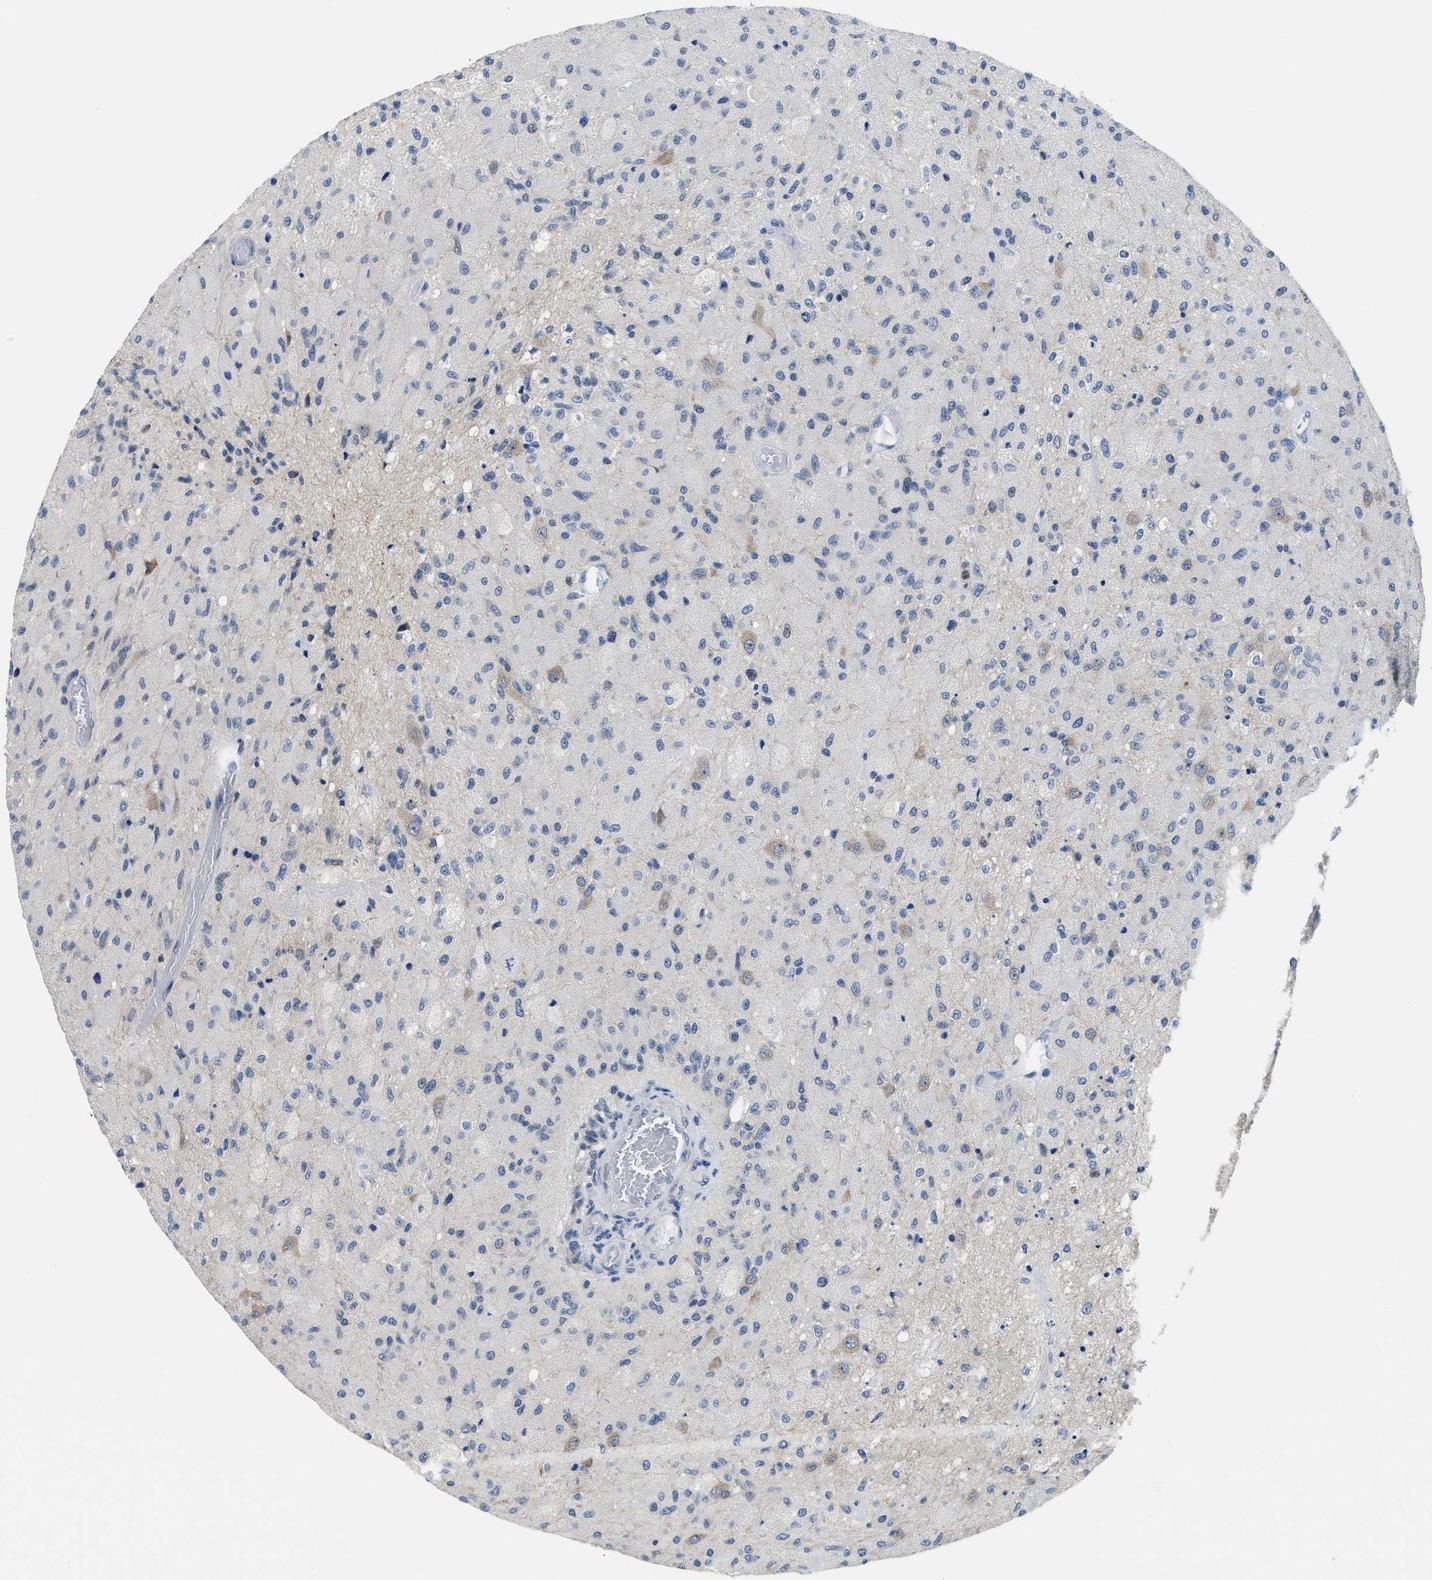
{"staining": {"intensity": "weak", "quantity": "<25%", "location": "cytoplasmic/membranous"}, "tissue": "glioma", "cell_type": "Tumor cells", "image_type": "cancer", "snomed": [{"axis": "morphology", "description": "Normal tissue, NOS"}, {"axis": "morphology", "description": "Glioma, malignant, High grade"}, {"axis": "topography", "description": "Cerebral cortex"}], "caption": "The immunohistochemistry micrograph has no significant staining in tumor cells of glioma tissue.", "gene": "CLGN", "patient": {"sex": "male", "age": 77}}